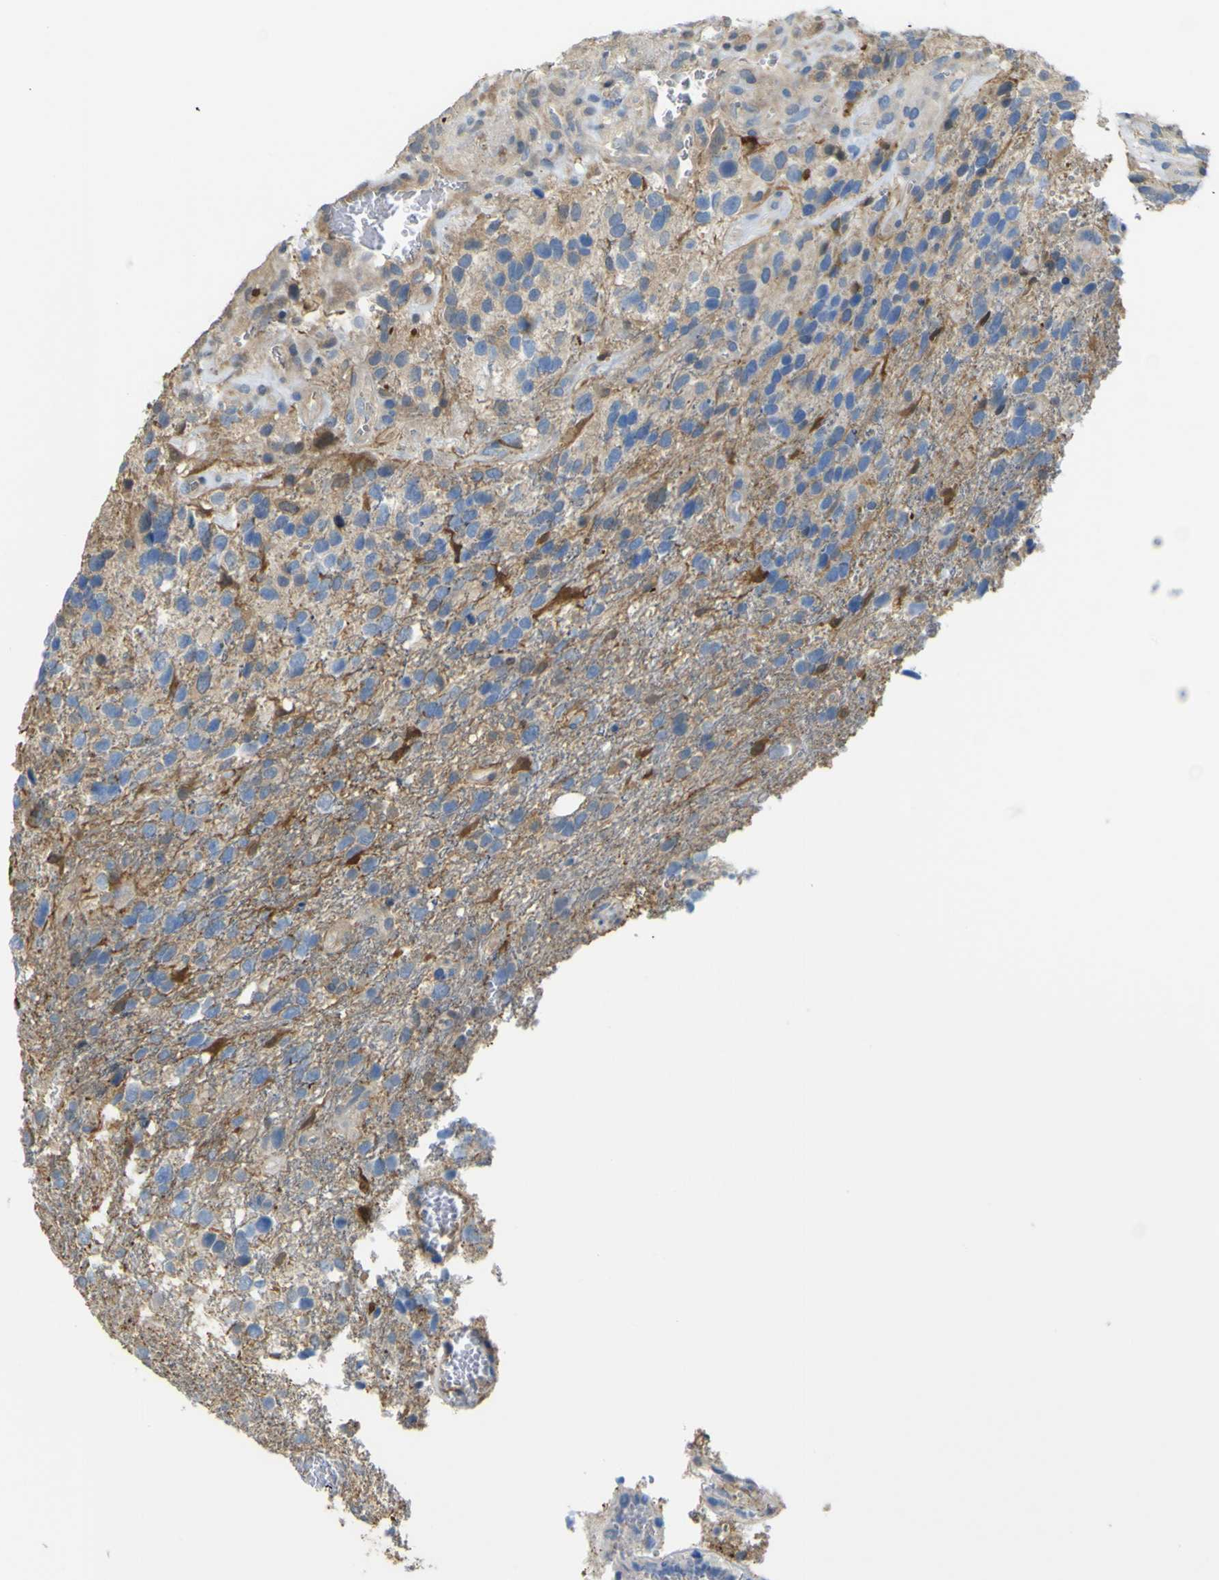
{"staining": {"intensity": "weak", "quantity": "<25%", "location": "cytoplasmic/membranous"}, "tissue": "glioma", "cell_type": "Tumor cells", "image_type": "cancer", "snomed": [{"axis": "morphology", "description": "Glioma, malignant, High grade"}, {"axis": "topography", "description": "Brain"}], "caption": "The photomicrograph demonstrates no significant expression in tumor cells of glioma.", "gene": "ABHD3", "patient": {"sex": "female", "age": 58}}